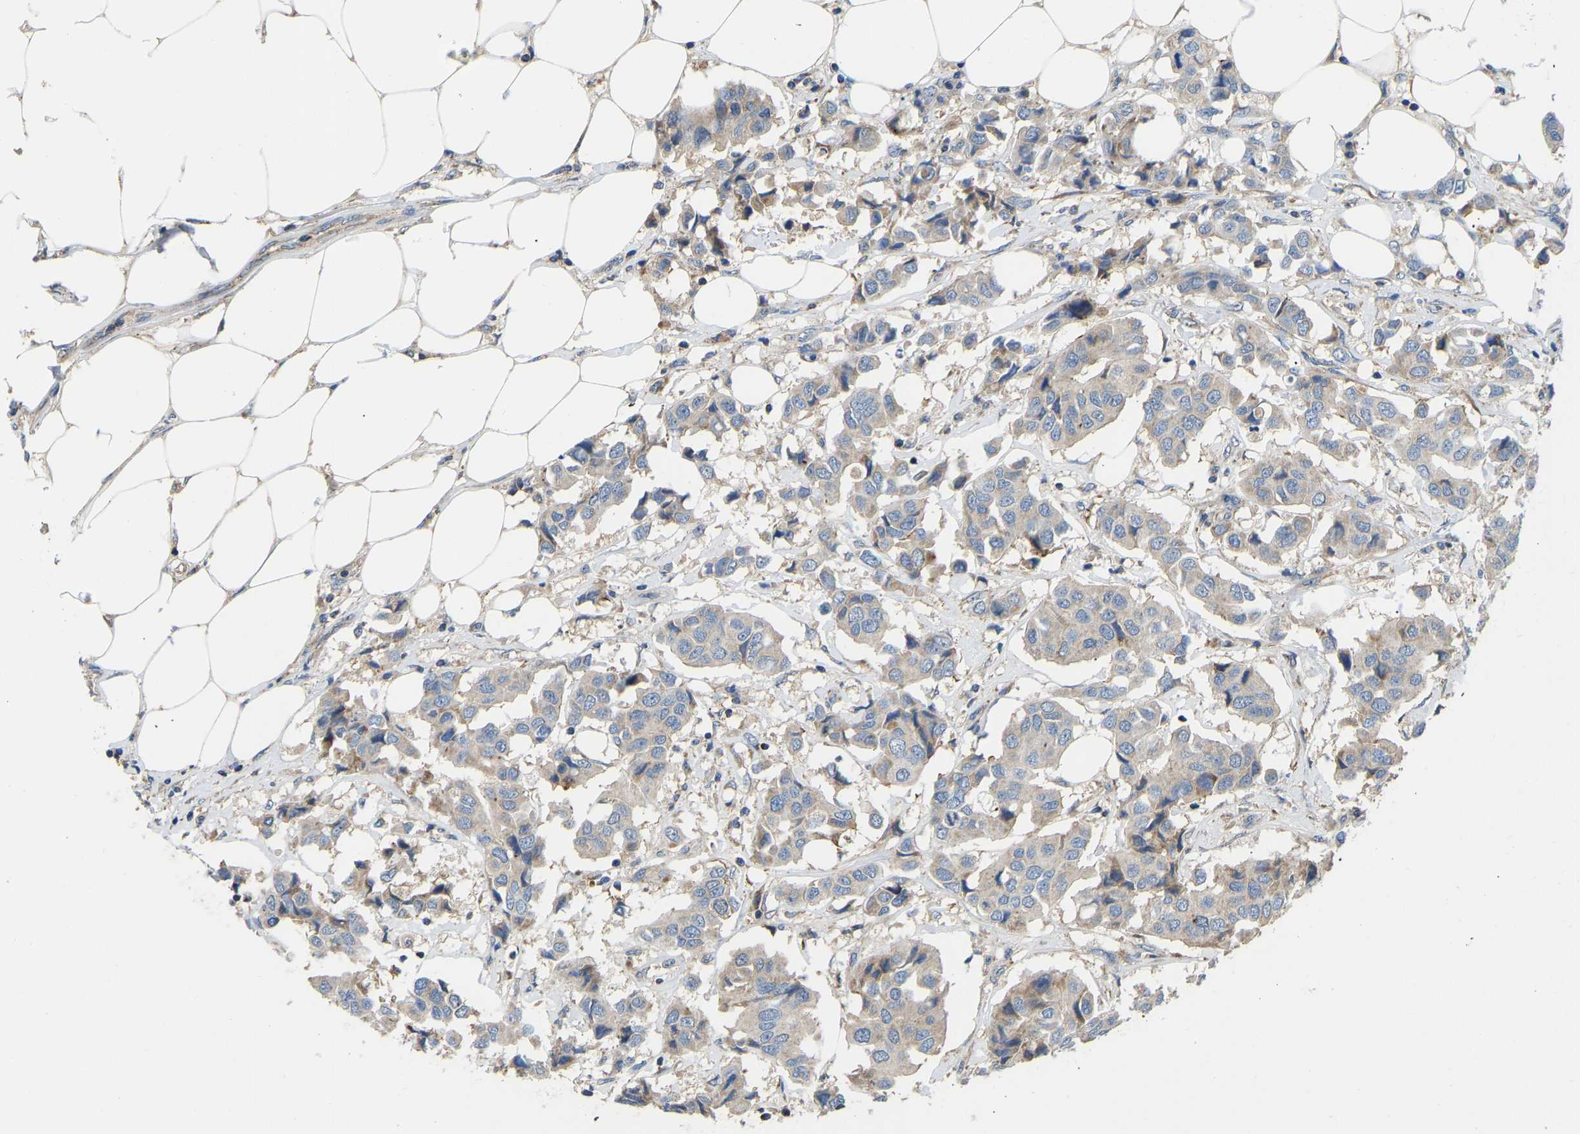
{"staining": {"intensity": "negative", "quantity": "none", "location": "none"}, "tissue": "breast cancer", "cell_type": "Tumor cells", "image_type": "cancer", "snomed": [{"axis": "morphology", "description": "Duct carcinoma"}, {"axis": "topography", "description": "Breast"}], "caption": "This is an immunohistochemistry photomicrograph of human breast intraductal carcinoma. There is no staining in tumor cells.", "gene": "RBP1", "patient": {"sex": "female", "age": 80}}